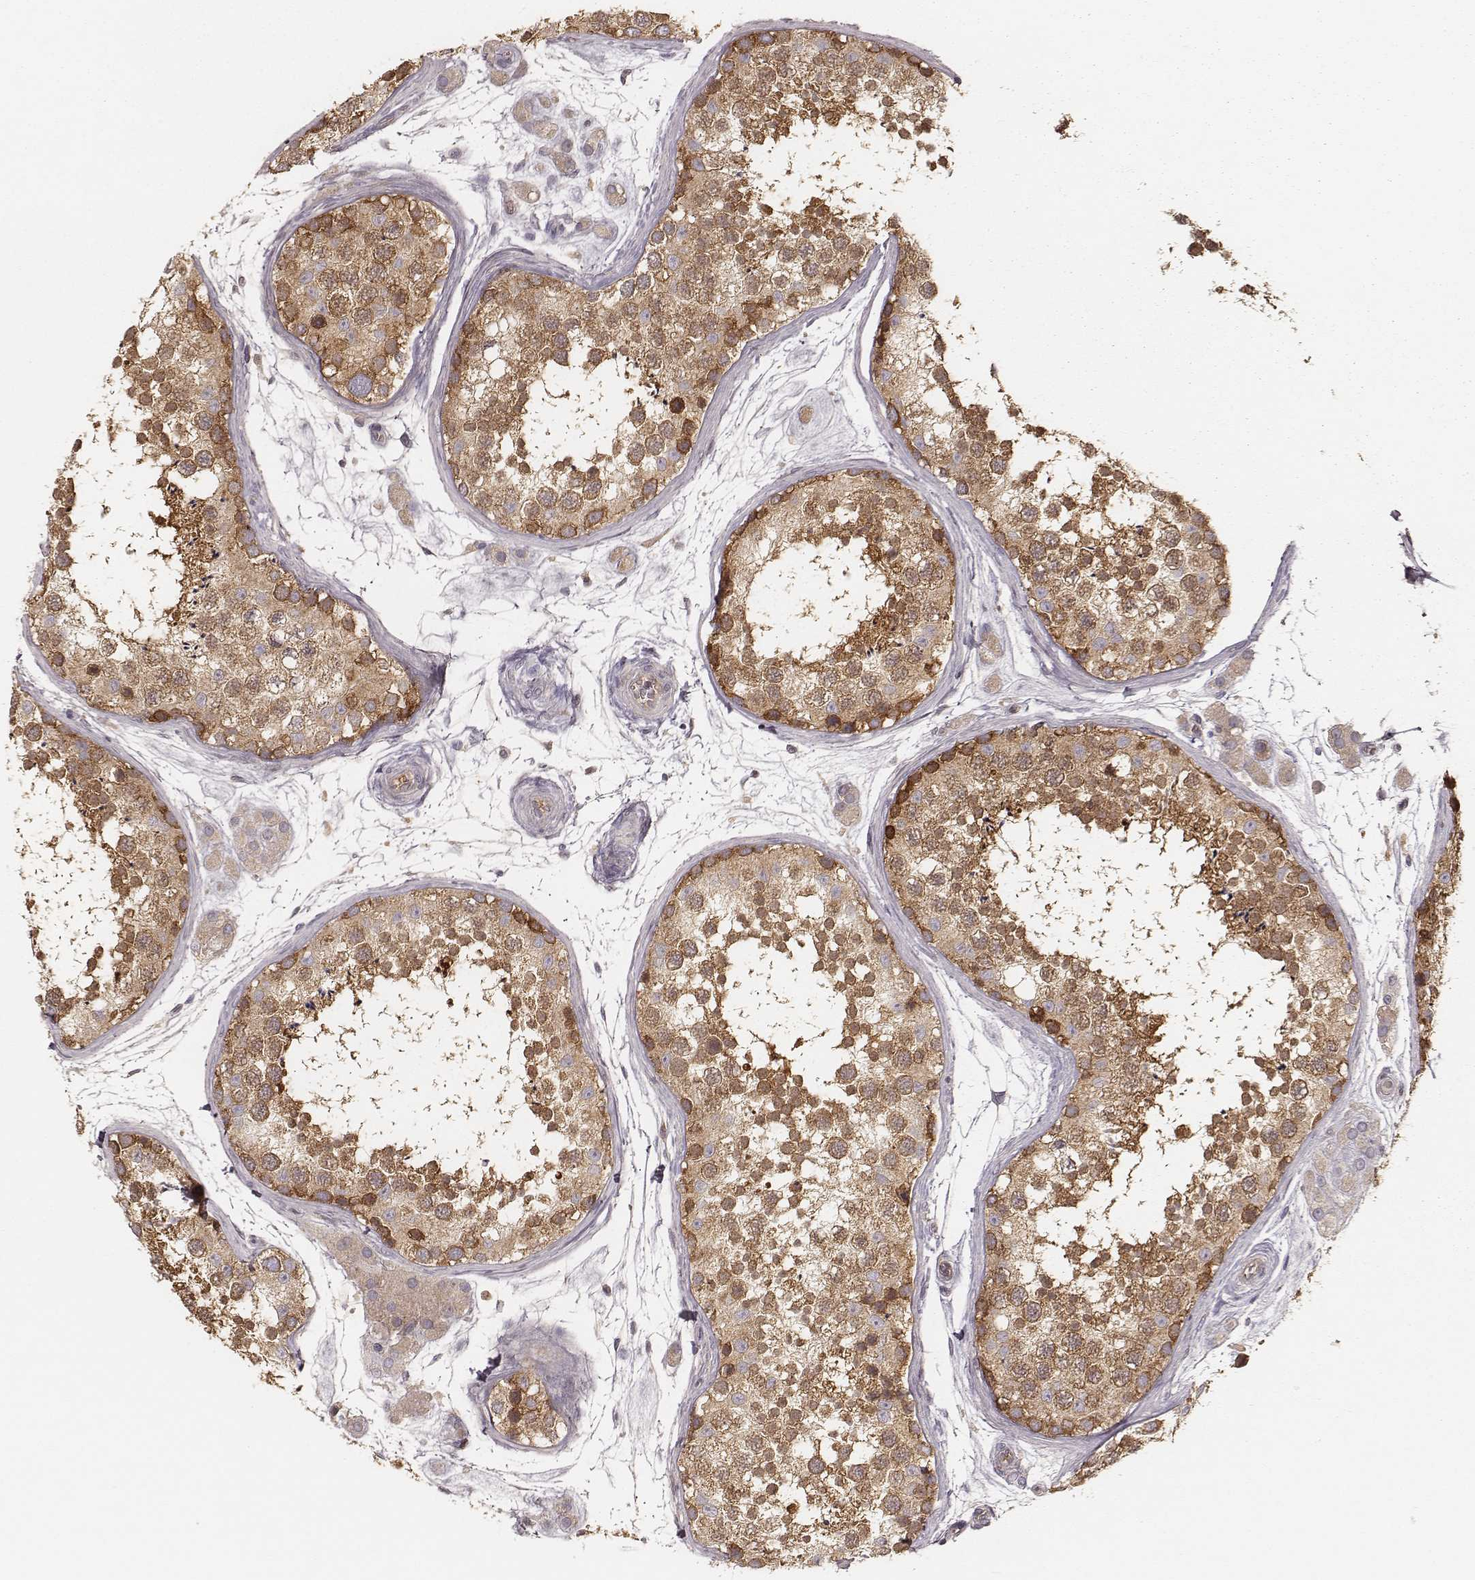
{"staining": {"intensity": "moderate", "quantity": ">75%", "location": "cytoplasmic/membranous"}, "tissue": "testis", "cell_type": "Cells in seminiferous ducts", "image_type": "normal", "snomed": [{"axis": "morphology", "description": "Normal tissue, NOS"}, {"axis": "topography", "description": "Testis"}], "caption": "Immunohistochemistry (IHC) of benign testis shows medium levels of moderate cytoplasmic/membranous positivity in about >75% of cells in seminiferous ducts. (brown staining indicates protein expression, while blue staining denotes nuclei).", "gene": "CARS1", "patient": {"sex": "male", "age": 41}}